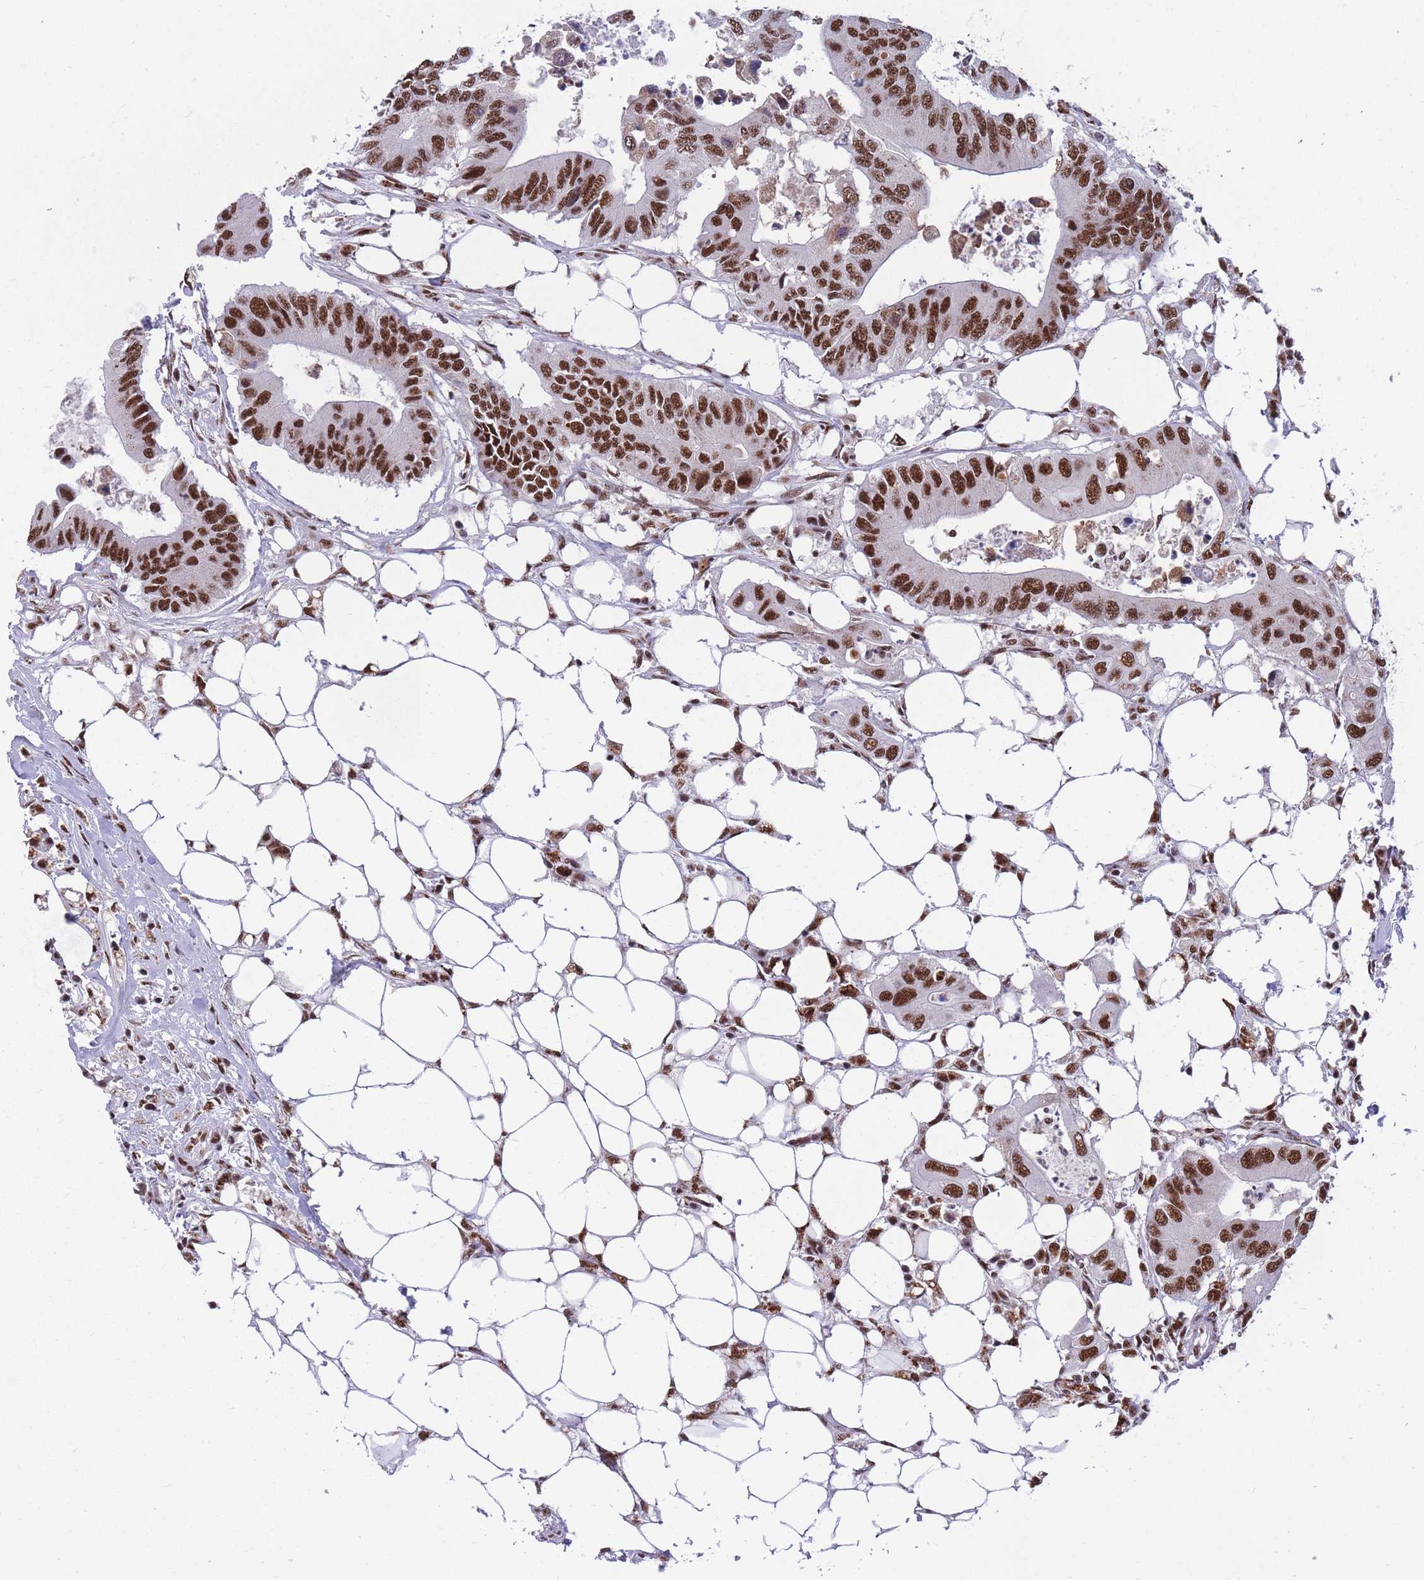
{"staining": {"intensity": "strong", "quantity": ">75%", "location": "nuclear"}, "tissue": "colorectal cancer", "cell_type": "Tumor cells", "image_type": "cancer", "snomed": [{"axis": "morphology", "description": "Adenocarcinoma, NOS"}, {"axis": "topography", "description": "Colon"}], "caption": "Colorectal cancer stained with immunohistochemistry shows strong nuclear staining in about >75% of tumor cells.", "gene": "PRPF19", "patient": {"sex": "male", "age": 71}}